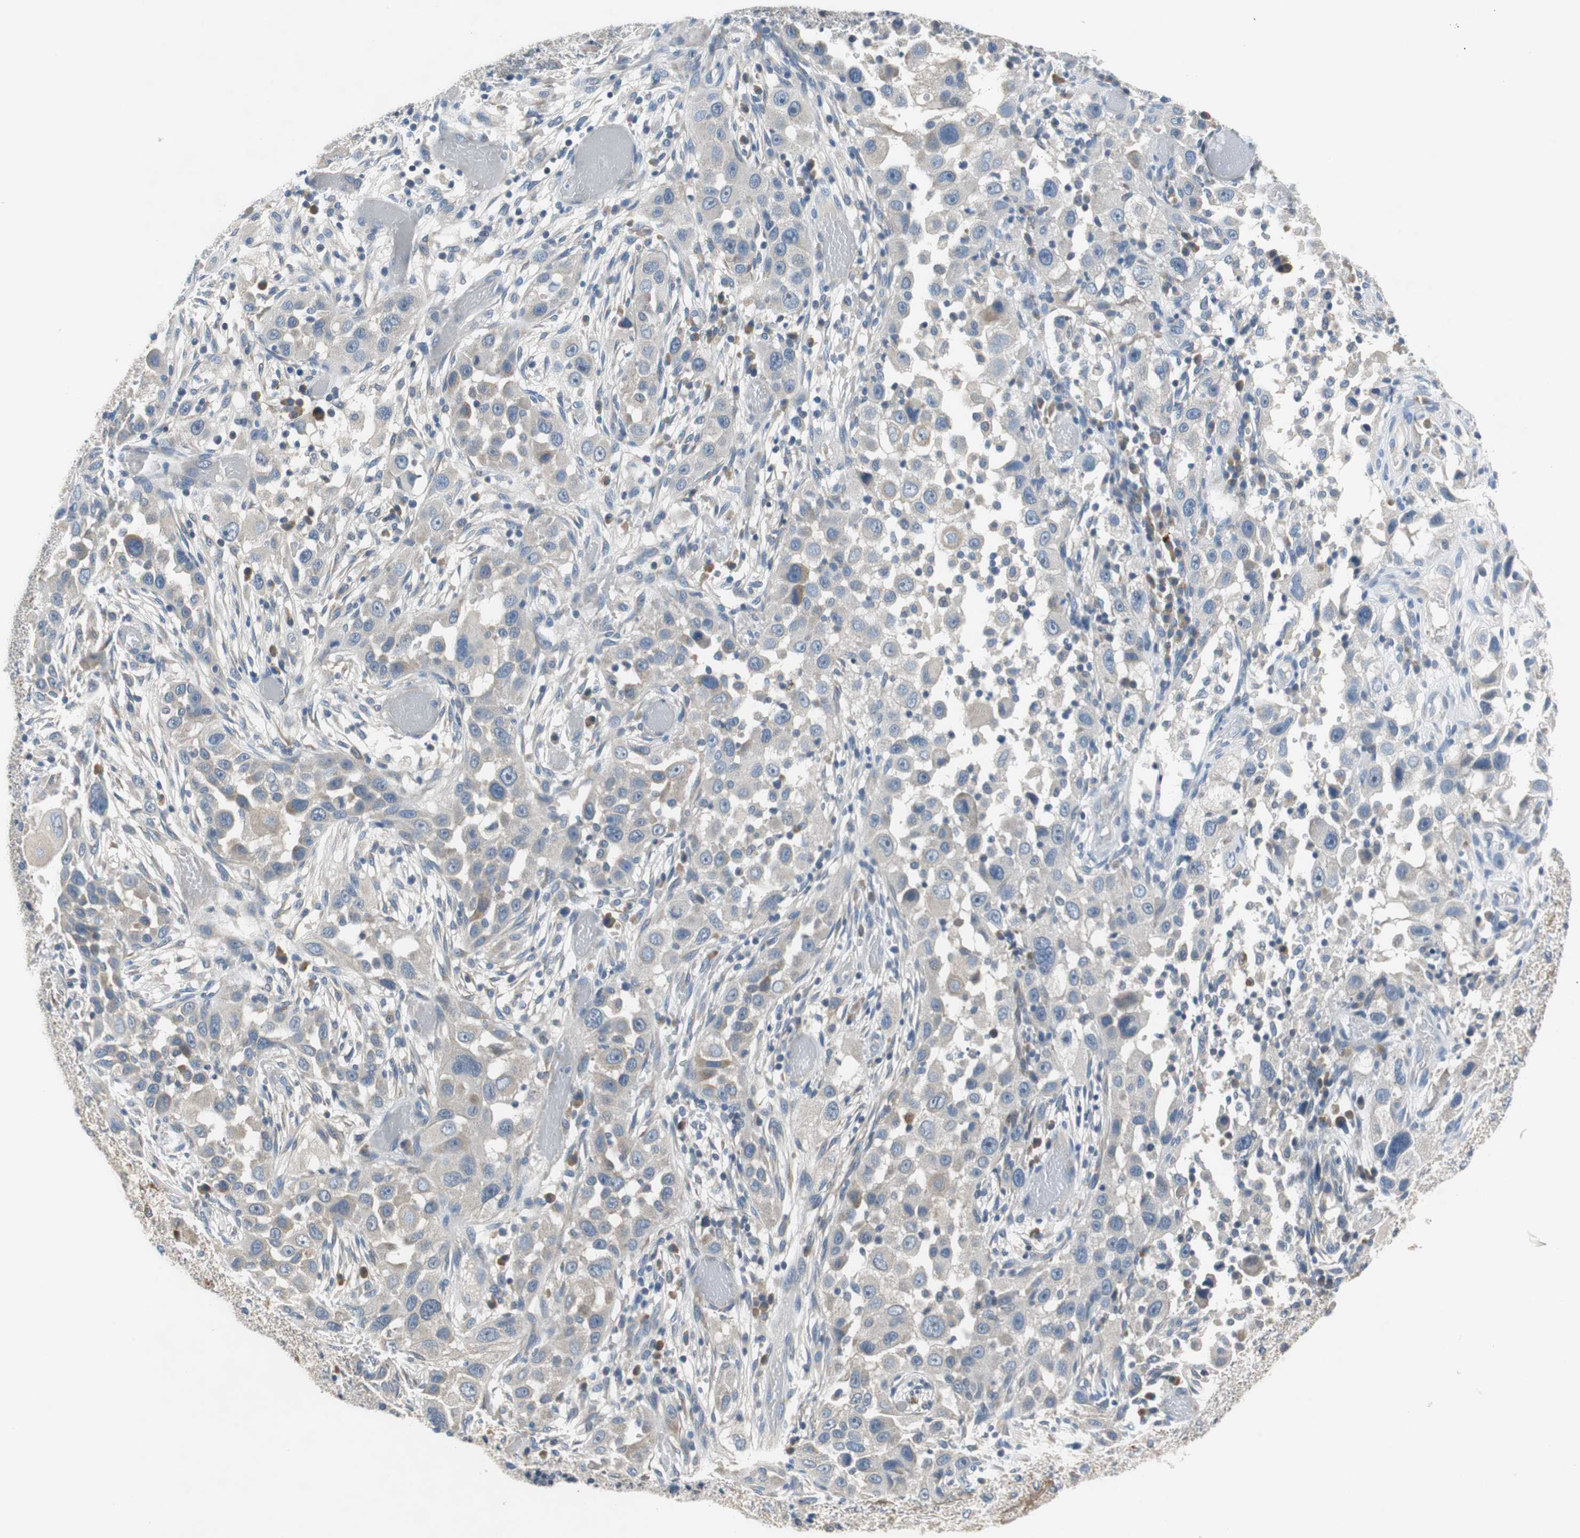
{"staining": {"intensity": "negative", "quantity": "none", "location": "none"}, "tissue": "head and neck cancer", "cell_type": "Tumor cells", "image_type": "cancer", "snomed": [{"axis": "morphology", "description": "Carcinoma, NOS"}, {"axis": "topography", "description": "Head-Neck"}], "caption": "The image demonstrates no significant expression in tumor cells of head and neck carcinoma.", "gene": "FADS2", "patient": {"sex": "male", "age": 87}}